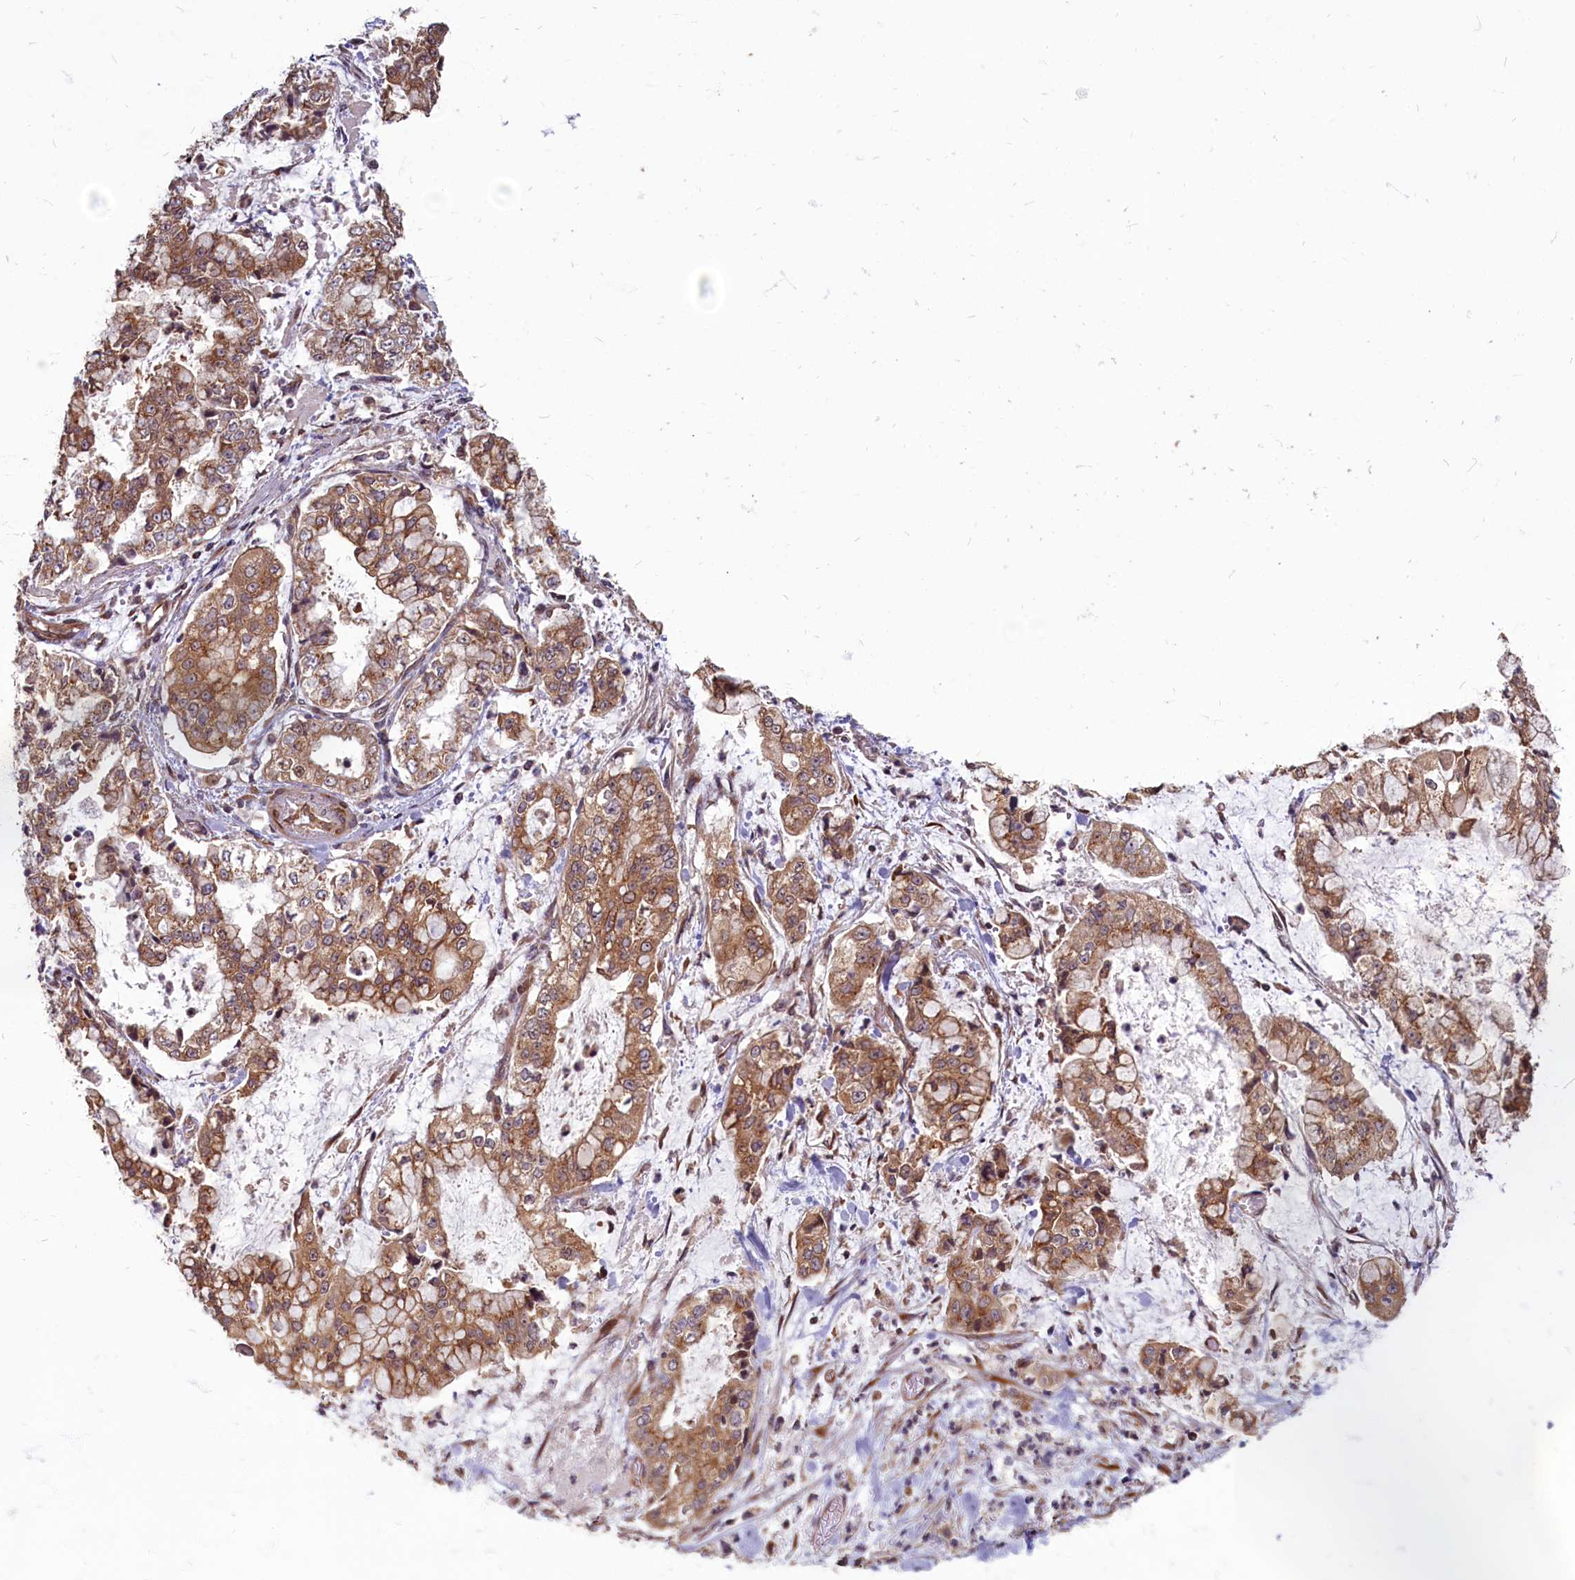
{"staining": {"intensity": "moderate", "quantity": ">75%", "location": "cytoplasmic/membranous"}, "tissue": "stomach cancer", "cell_type": "Tumor cells", "image_type": "cancer", "snomed": [{"axis": "morphology", "description": "Adenocarcinoma, NOS"}, {"axis": "topography", "description": "Stomach"}], "caption": "Stomach adenocarcinoma stained with immunohistochemistry reveals moderate cytoplasmic/membranous expression in about >75% of tumor cells.", "gene": "MYCBP", "patient": {"sex": "male", "age": 76}}